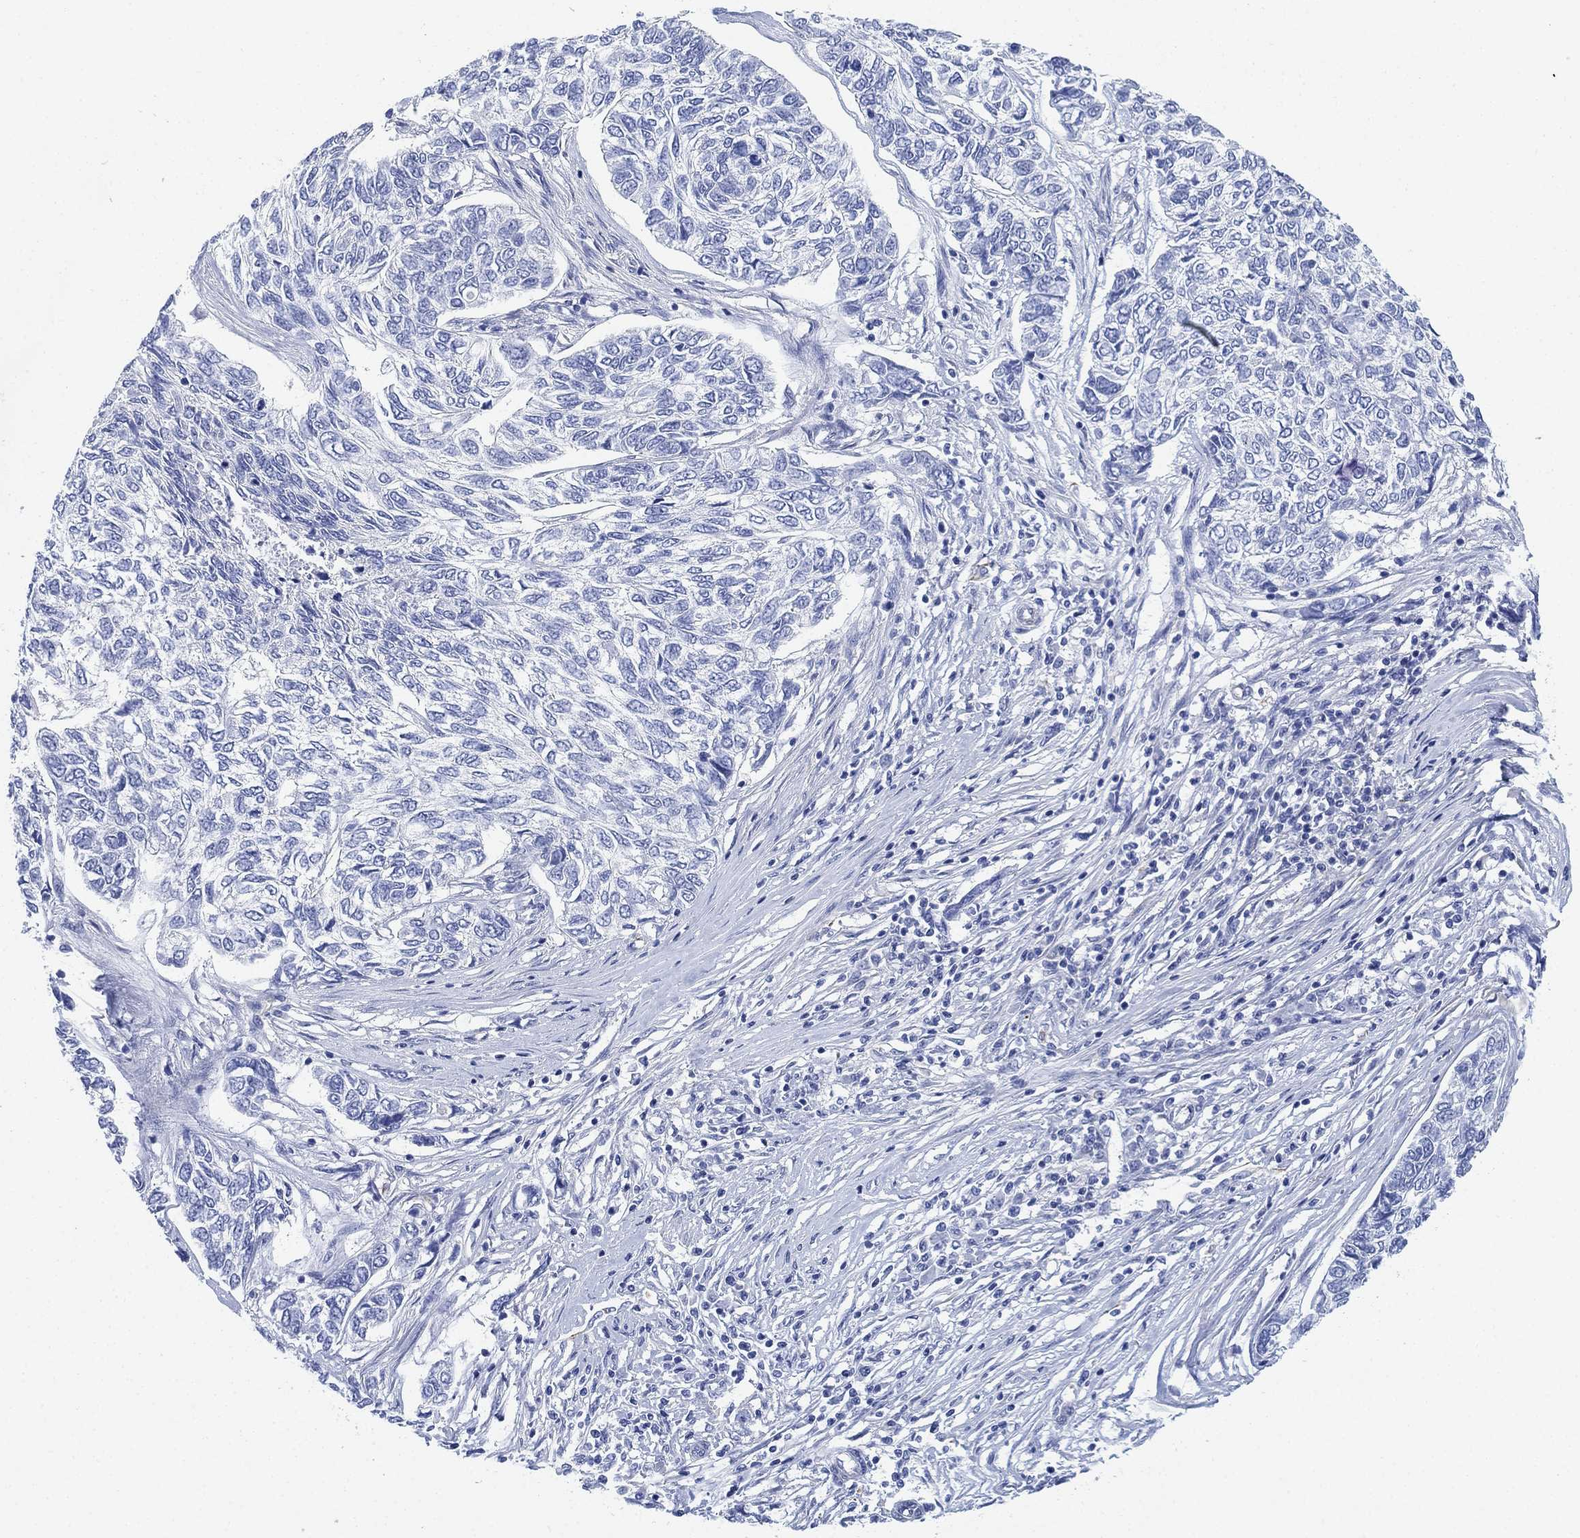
{"staining": {"intensity": "negative", "quantity": "none", "location": "none"}, "tissue": "skin cancer", "cell_type": "Tumor cells", "image_type": "cancer", "snomed": [{"axis": "morphology", "description": "Basal cell carcinoma"}, {"axis": "topography", "description": "Skin"}], "caption": "This is a histopathology image of immunohistochemistry (IHC) staining of basal cell carcinoma (skin), which shows no positivity in tumor cells.", "gene": "PSKH2", "patient": {"sex": "female", "age": 65}}